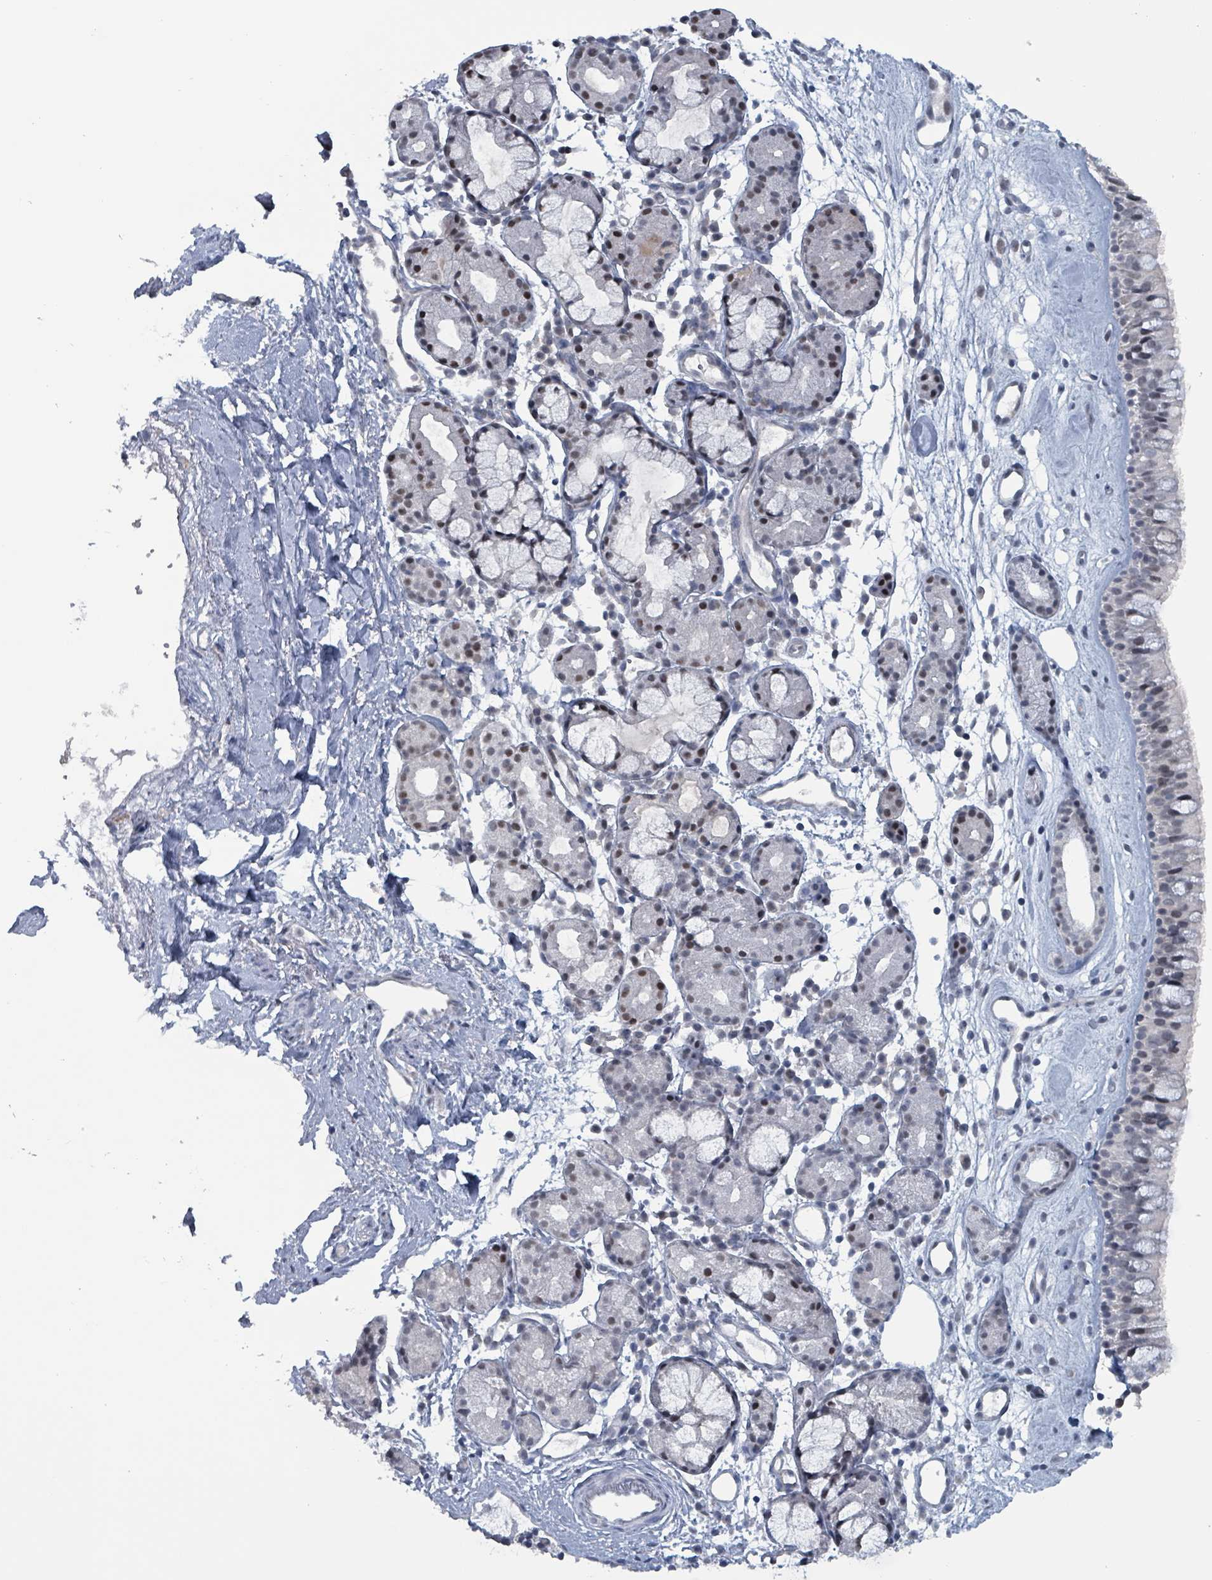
{"staining": {"intensity": "weak", "quantity": "<25%", "location": "nuclear"}, "tissue": "nasopharynx", "cell_type": "Respiratory epithelial cells", "image_type": "normal", "snomed": [{"axis": "morphology", "description": "Normal tissue, NOS"}, {"axis": "topography", "description": "Nasopharynx"}], "caption": "IHC of unremarkable nasopharynx reveals no positivity in respiratory epithelial cells.", "gene": "BIVM", "patient": {"sex": "male", "age": 82}}